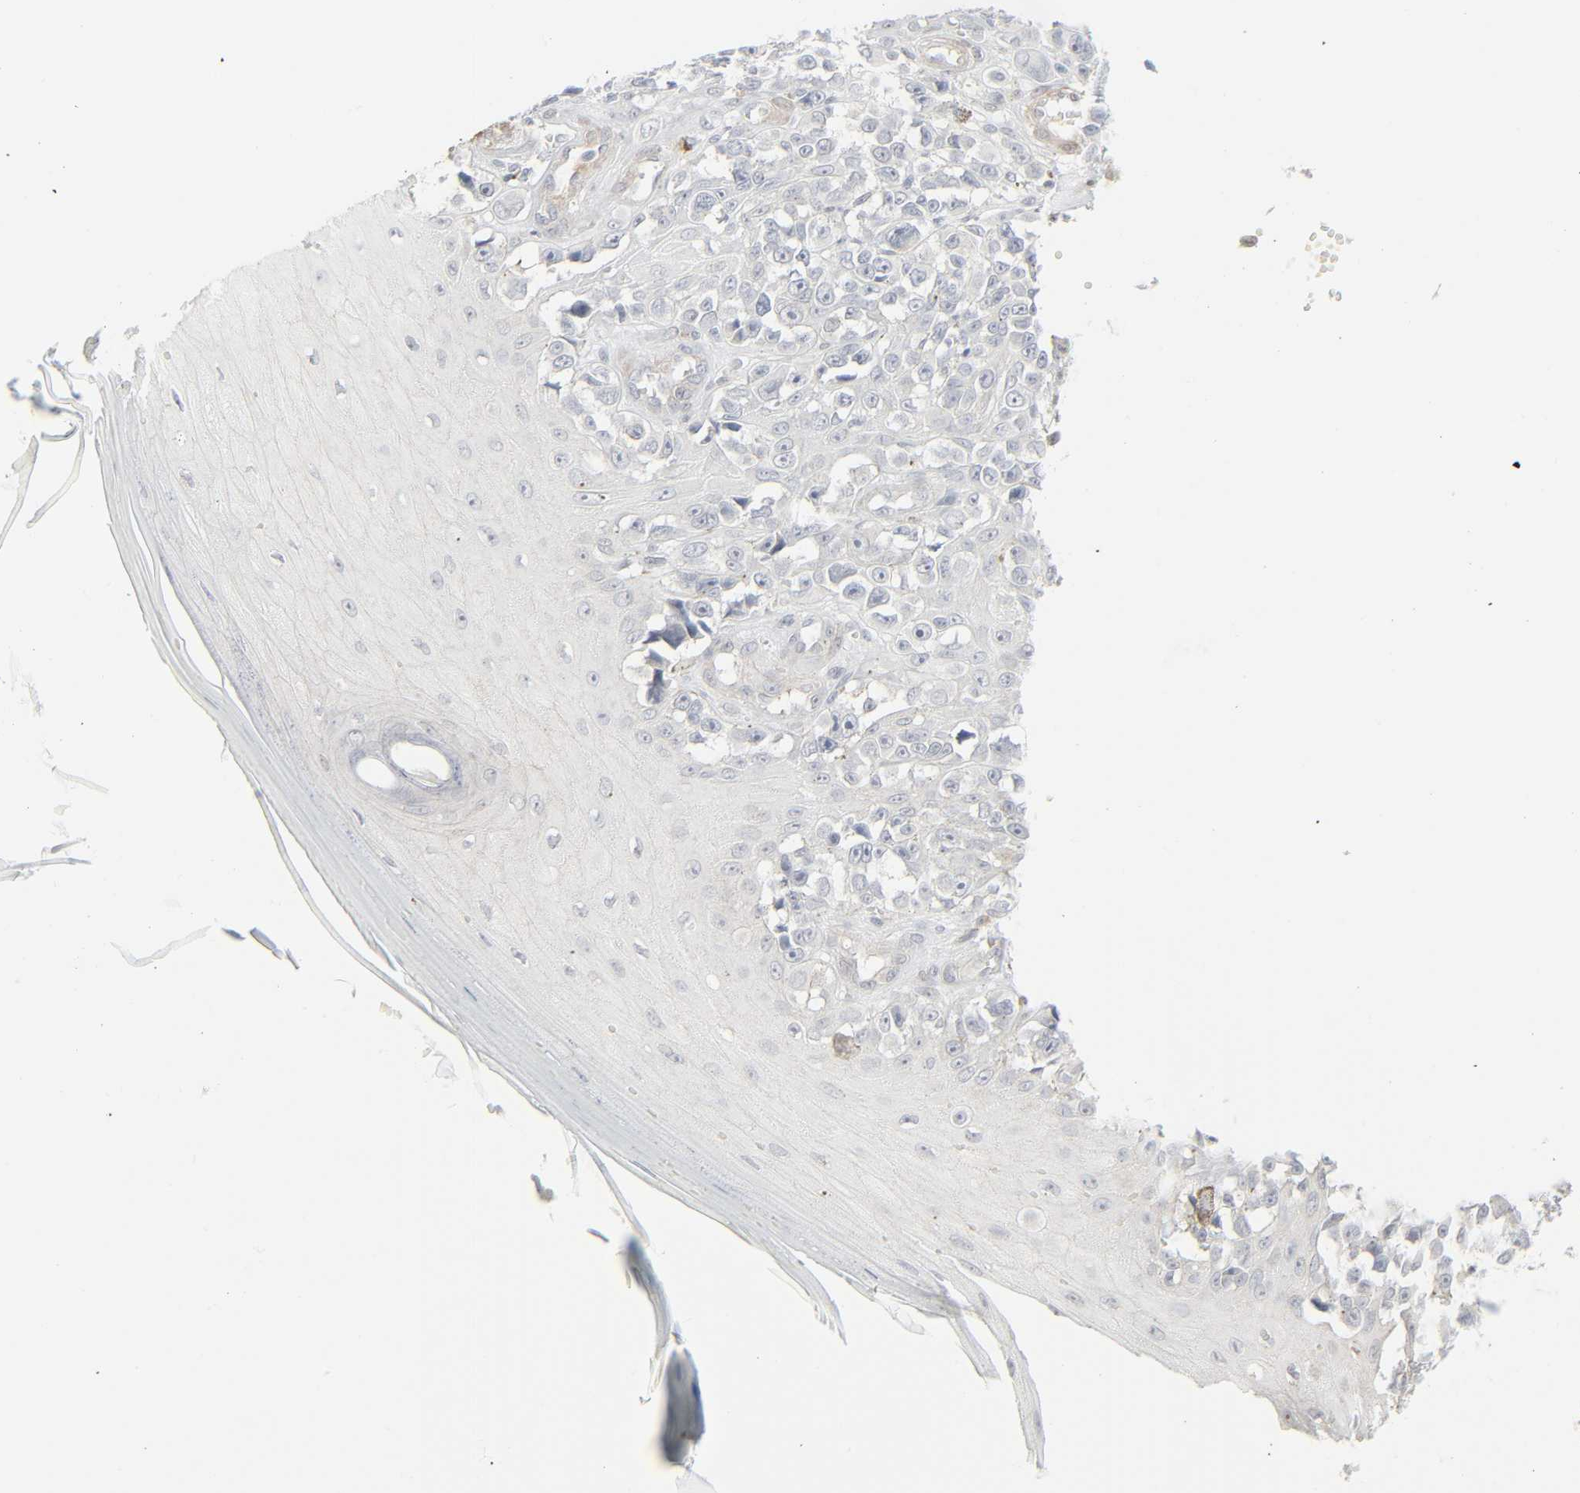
{"staining": {"intensity": "negative", "quantity": "none", "location": "none"}, "tissue": "melanoma", "cell_type": "Tumor cells", "image_type": "cancer", "snomed": [{"axis": "morphology", "description": "Malignant melanoma, NOS"}, {"axis": "topography", "description": "Skin"}], "caption": "An immunohistochemistry (IHC) image of melanoma is shown. There is no staining in tumor cells of melanoma.", "gene": "ZBTB16", "patient": {"sex": "female", "age": 82}}